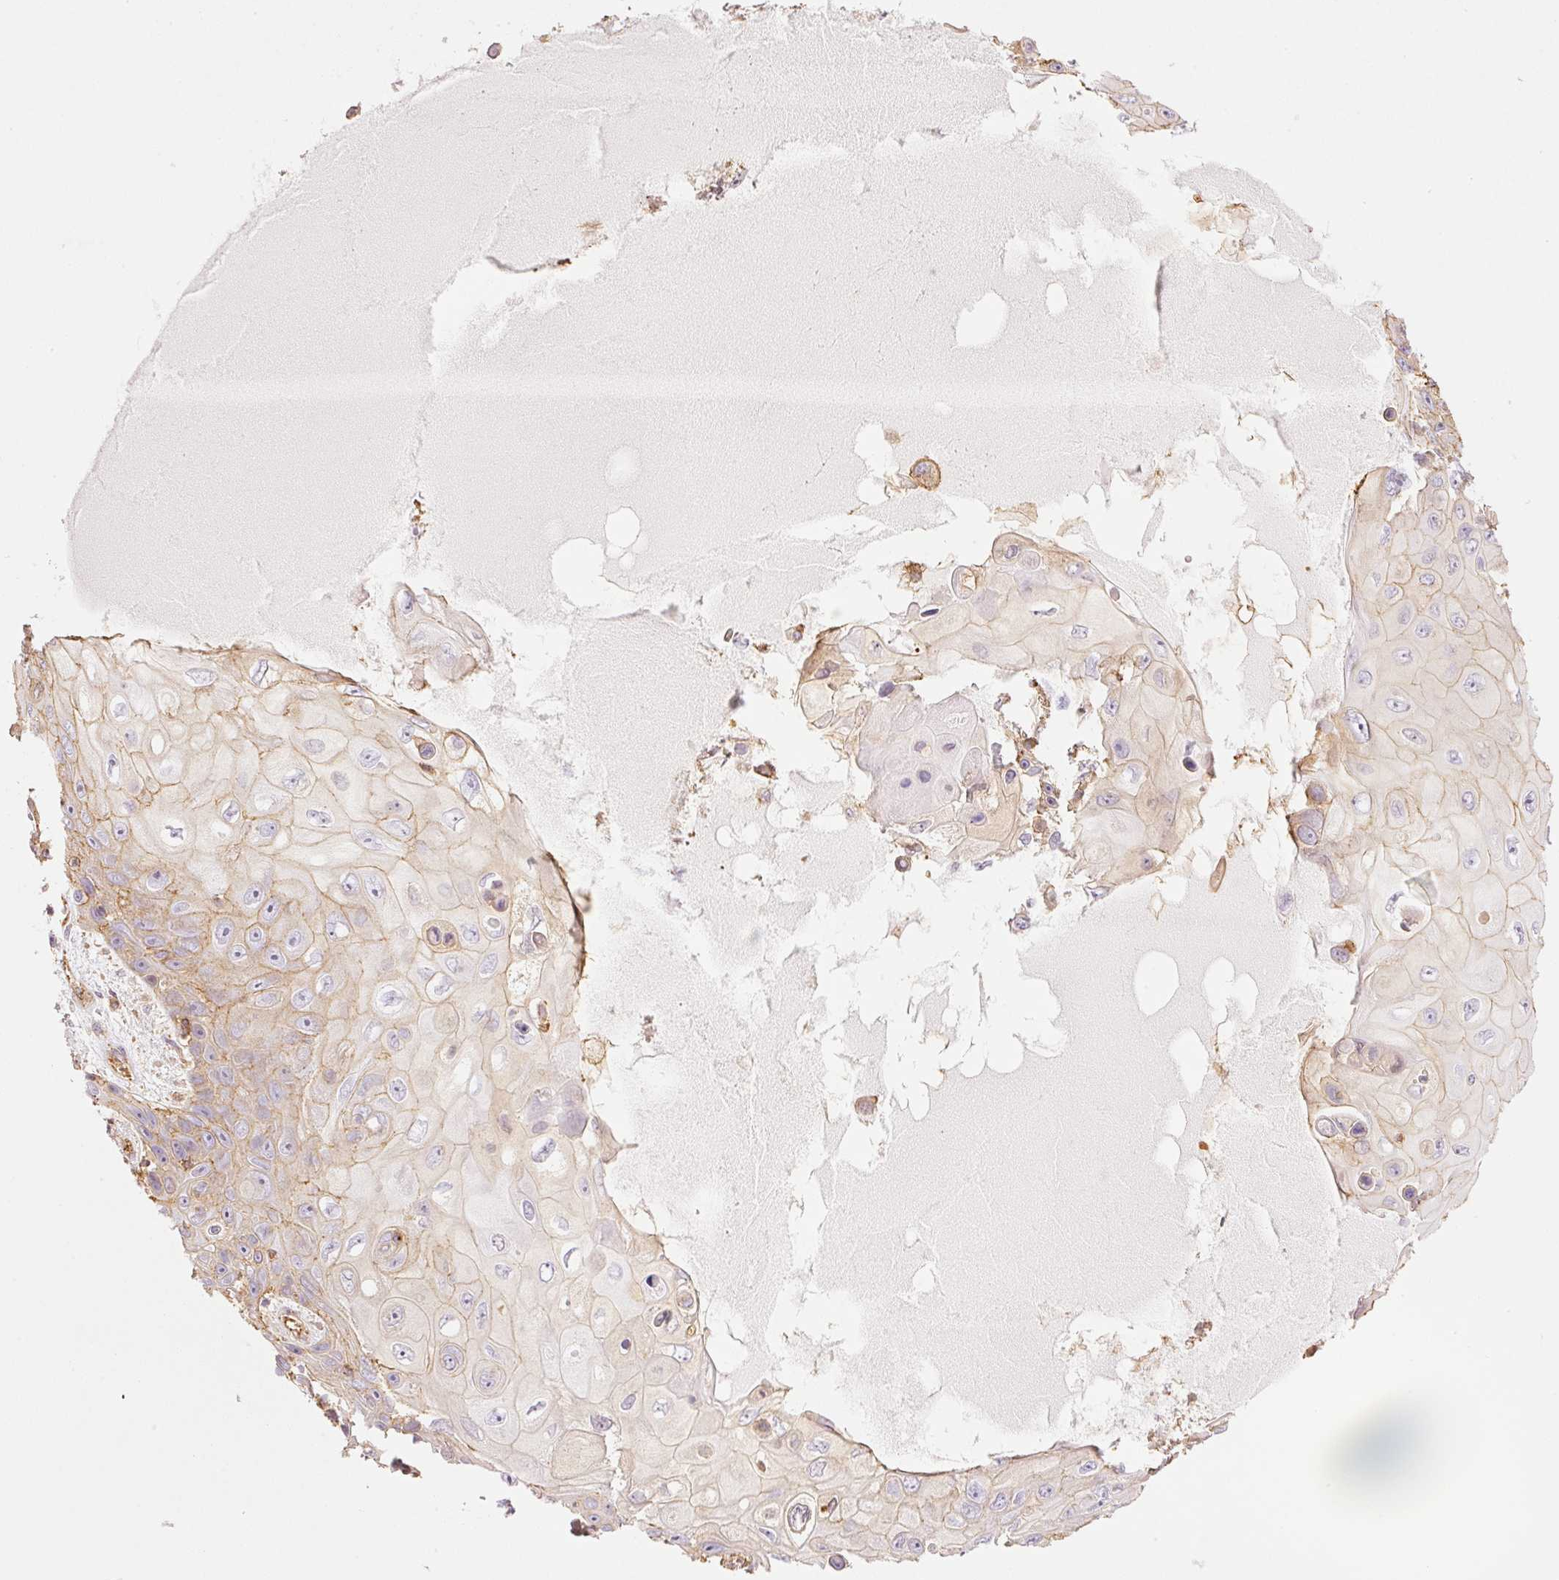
{"staining": {"intensity": "weak", "quantity": "<25%", "location": "cytoplasmic/membranous"}, "tissue": "skin cancer", "cell_type": "Tumor cells", "image_type": "cancer", "snomed": [{"axis": "morphology", "description": "Squamous cell carcinoma, NOS"}, {"axis": "topography", "description": "Skin"}], "caption": "Squamous cell carcinoma (skin) was stained to show a protein in brown. There is no significant expression in tumor cells.", "gene": "PPP1R1B", "patient": {"sex": "male", "age": 82}}